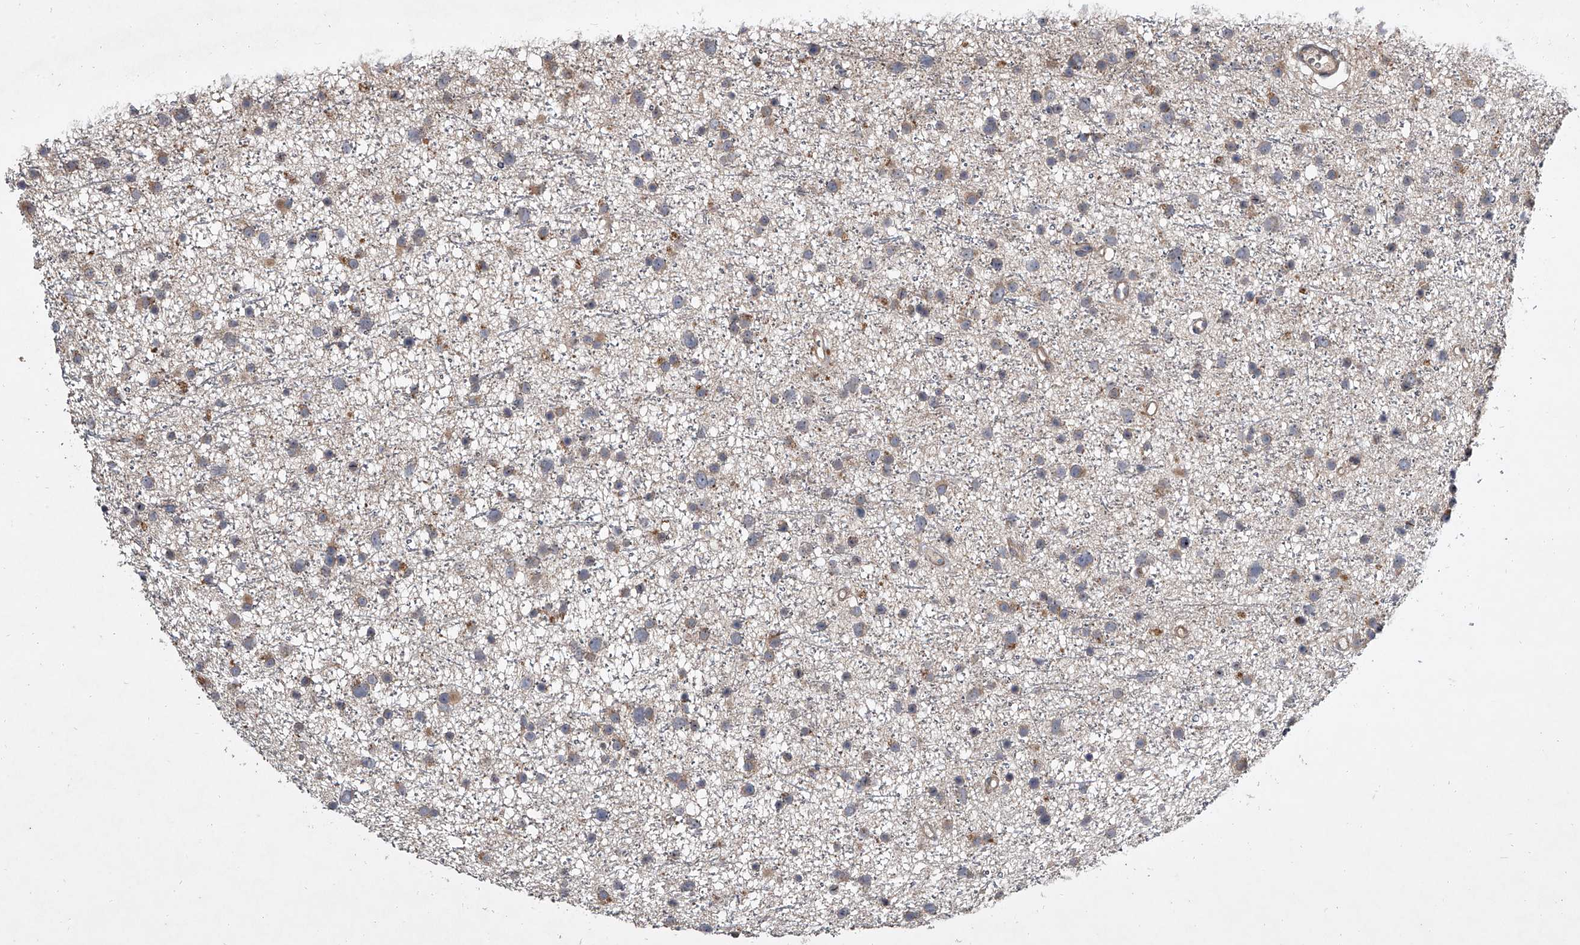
{"staining": {"intensity": "weak", "quantity": "25%-75%", "location": "cytoplasmic/membranous"}, "tissue": "glioma", "cell_type": "Tumor cells", "image_type": "cancer", "snomed": [{"axis": "morphology", "description": "Glioma, malignant, Low grade"}, {"axis": "topography", "description": "Cerebral cortex"}], "caption": "Malignant low-grade glioma tissue shows weak cytoplasmic/membranous staining in approximately 25%-75% of tumor cells", "gene": "EVA1C", "patient": {"sex": "female", "age": 39}}